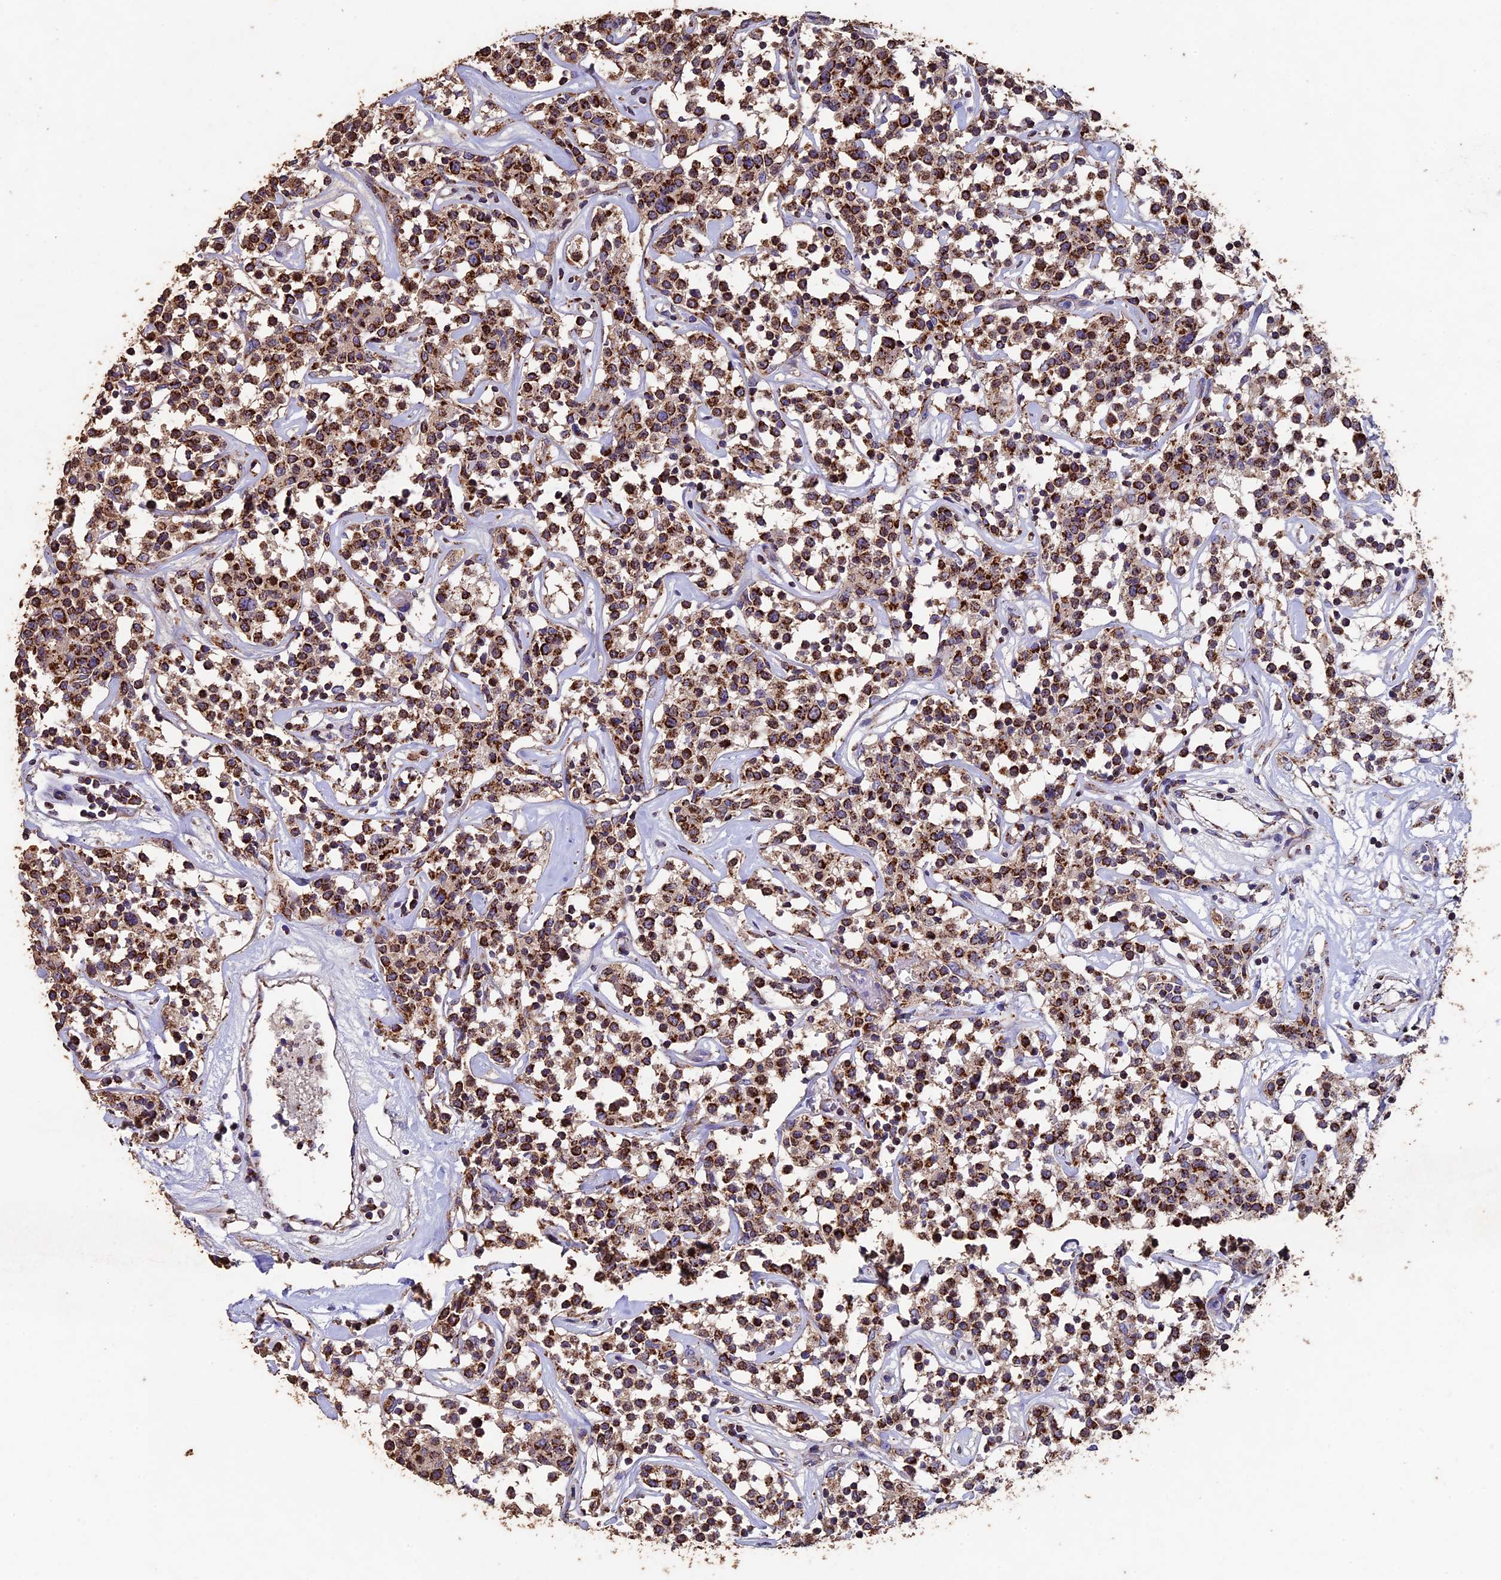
{"staining": {"intensity": "strong", "quantity": ">75%", "location": "cytoplasmic/membranous"}, "tissue": "lymphoma", "cell_type": "Tumor cells", "image_type": "cancer", "snomed": [{"axis": "morphology", "description": "Malignant lymphoma, non-Hodgkin's type, Low grade"}, {"axis": "topography", "description": "Small intestine"}], "caption": "This image reveals immunohistochemistry staining of malignant lymphoma, non-Hodgkin's type (low-grade), with high strong cytoplasmic/membranous positivity in approximately >75% of tumor cells.", "gene": "ADAT1", "patient": {"sex": "female", "age": 59}}